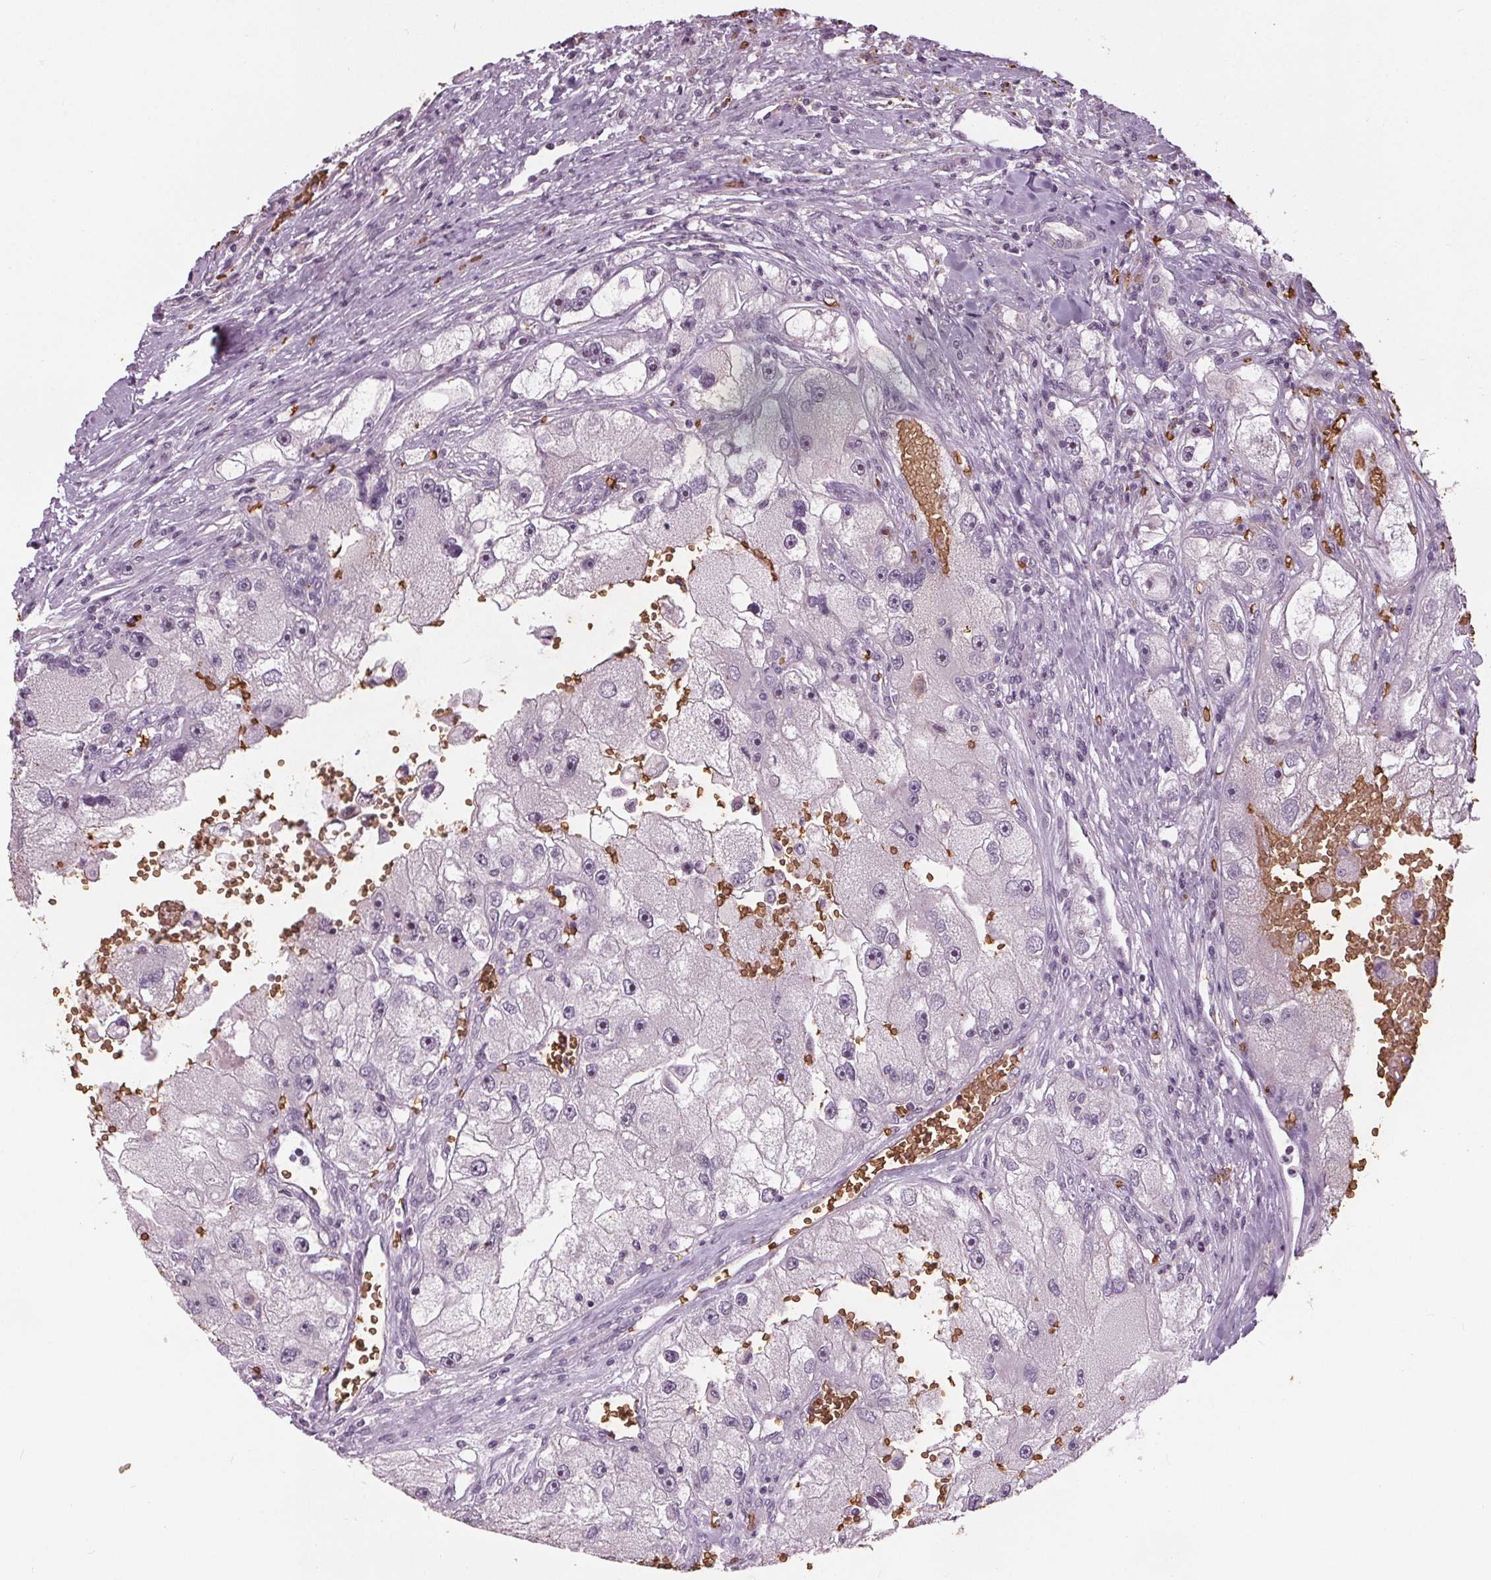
{"staining": {"intensity": "negative", "quantity": "none", "location": "none"}, "tissue": "renal cancer", "cell_type": "Tumor cells", "image_type": "cancer", "snomed": [{"axis": "morphology", "description": "Adenocarcinoma, NOS"}, {"axis": "topography", "description": "Kidney"}], "caption": "Histopathology image shows no protein positivity in tumor cells of adenocarcinoma (renal) tissue.", "gene": "SLC4A1", "patient": {"sex": "male", "age": 63}}